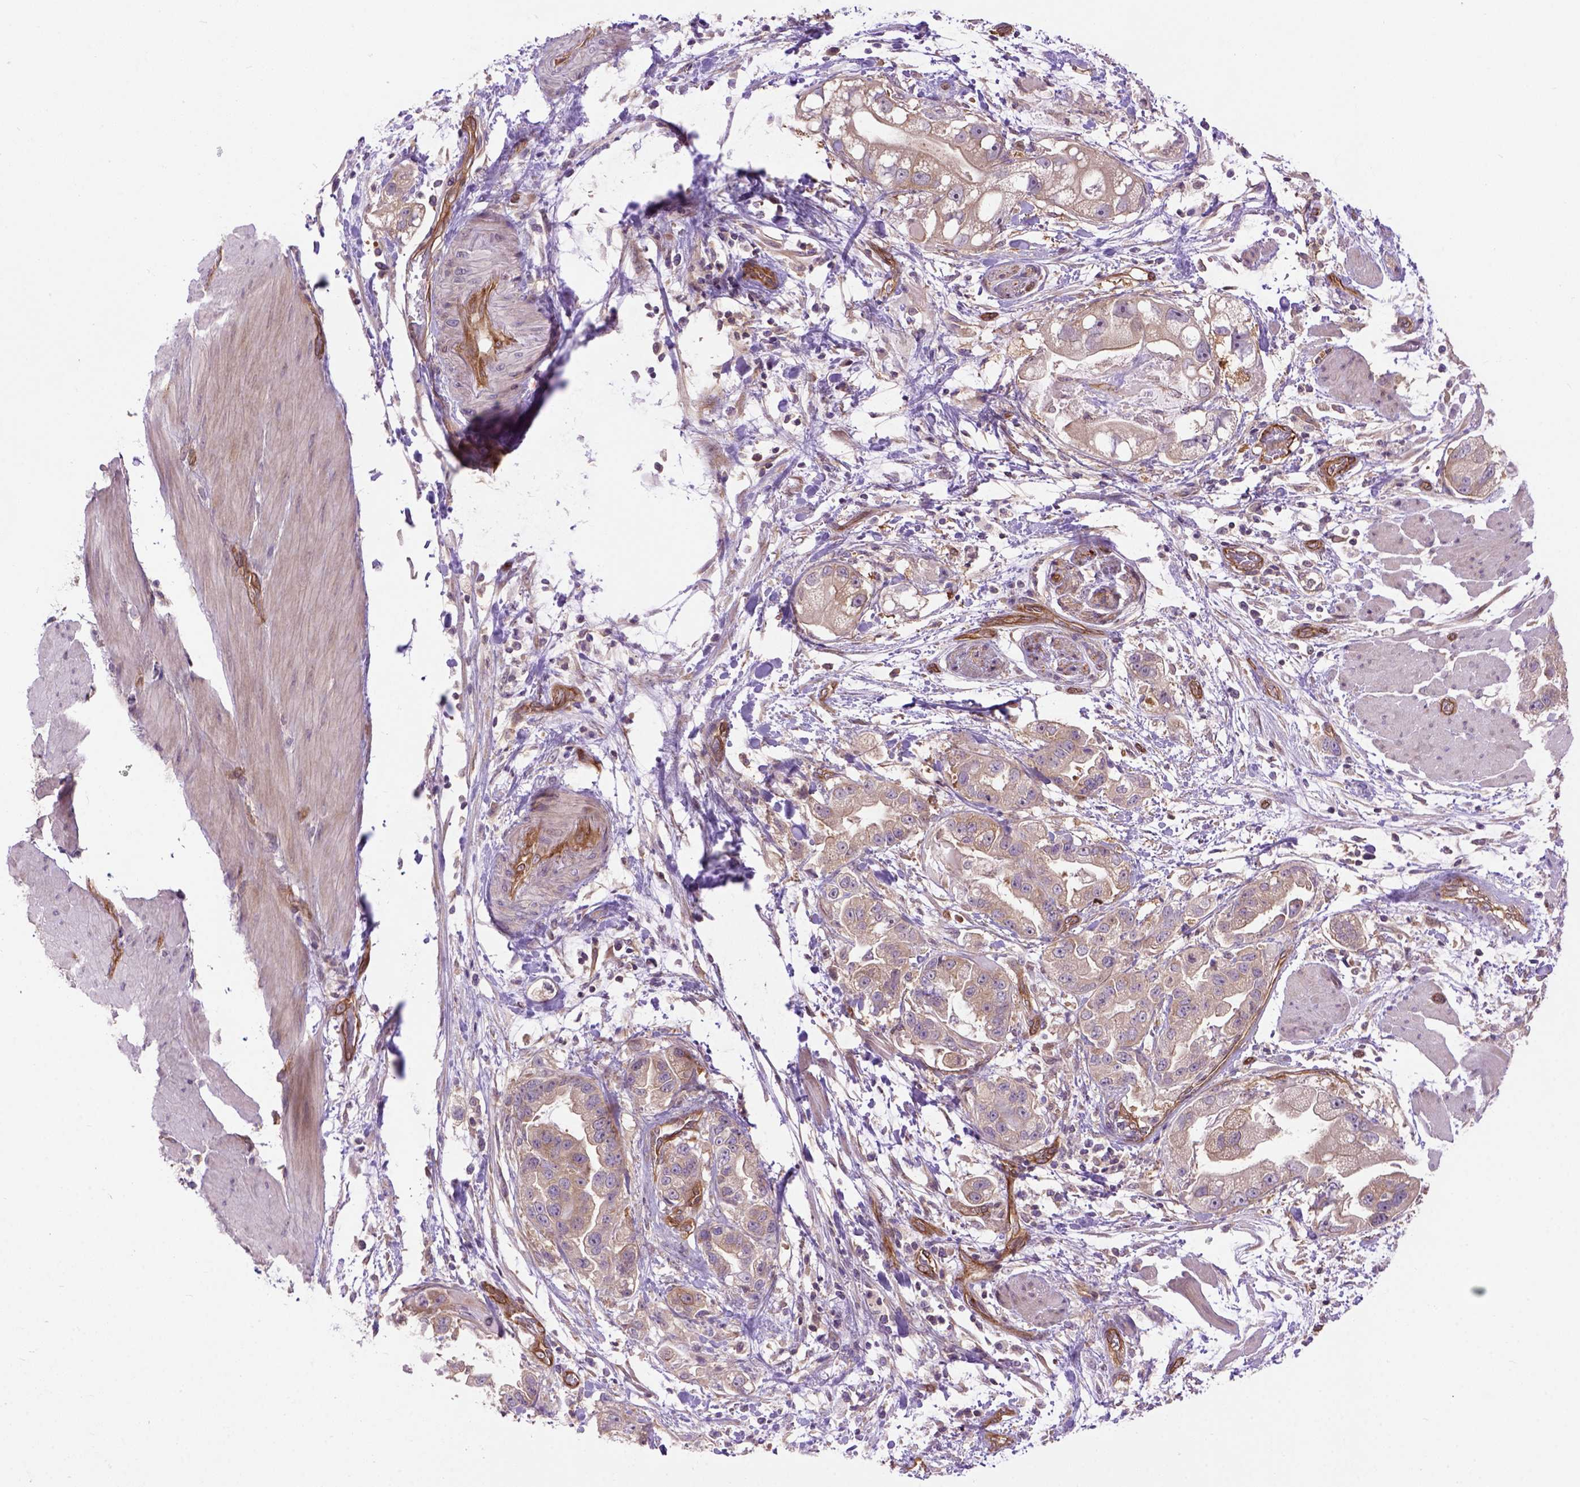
{"staining": {"intensity": "weak", "quantity": ">75%", "location": "cytoplasmic/membranous"}, "tissue": "stomach cancer", "cell_type": "Tumor cells", "image_type": "cancer", "snomed": [{"axis": "morphology", "description": "Adenocarcinoma, NOS"}, {"axis": "topography", "description": "Stomach"}], "caption": "The immunohistochemical stain labels weak cytoplasmic/membranous expression in tumor cells of stomach cancer tissue.", "gene": "CASKIN2", "patient": {"sex": "male", "age": 59}}